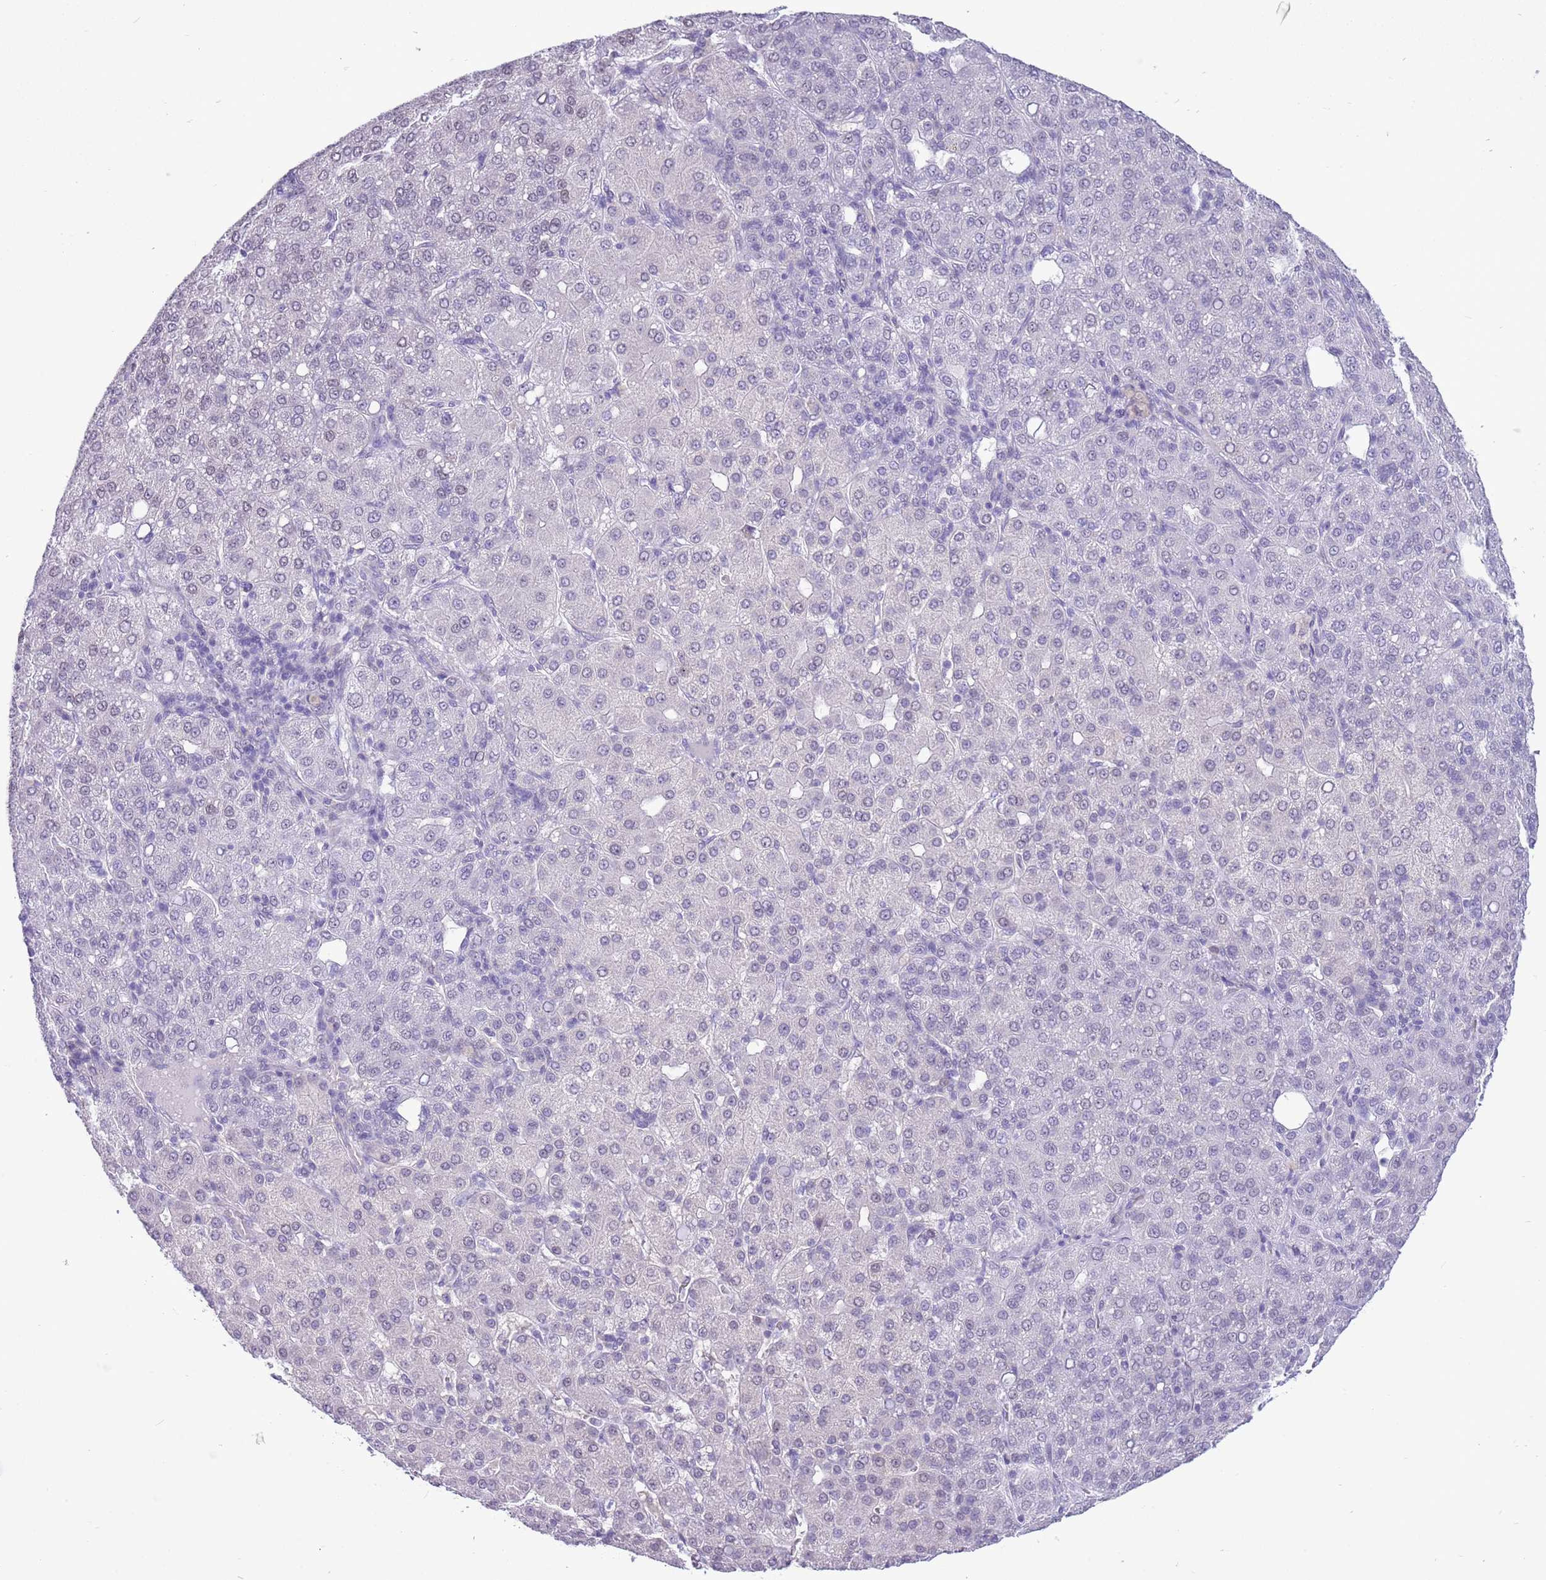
{"staining": {"intensity": "negative", "quantity": "none", "location": "none"}, "tissue": "liver cancer", "cell_type": "Tumor cells", "image_type": "cancer", "snomed": [{"axis": "morphology", "description": "Carcinoma, Hepatocellular, NOS"}, {"axis": "topography", "description": "Liver"}], "caption": "An IHC photomicrograph of hepatocellular carcinoma (liver) is shown. There is no staining in tumor cells of hepatocellular carcinoma (liver).", "gene": "PPP1R17", "patient": {"sex": "male", "age": 65}}